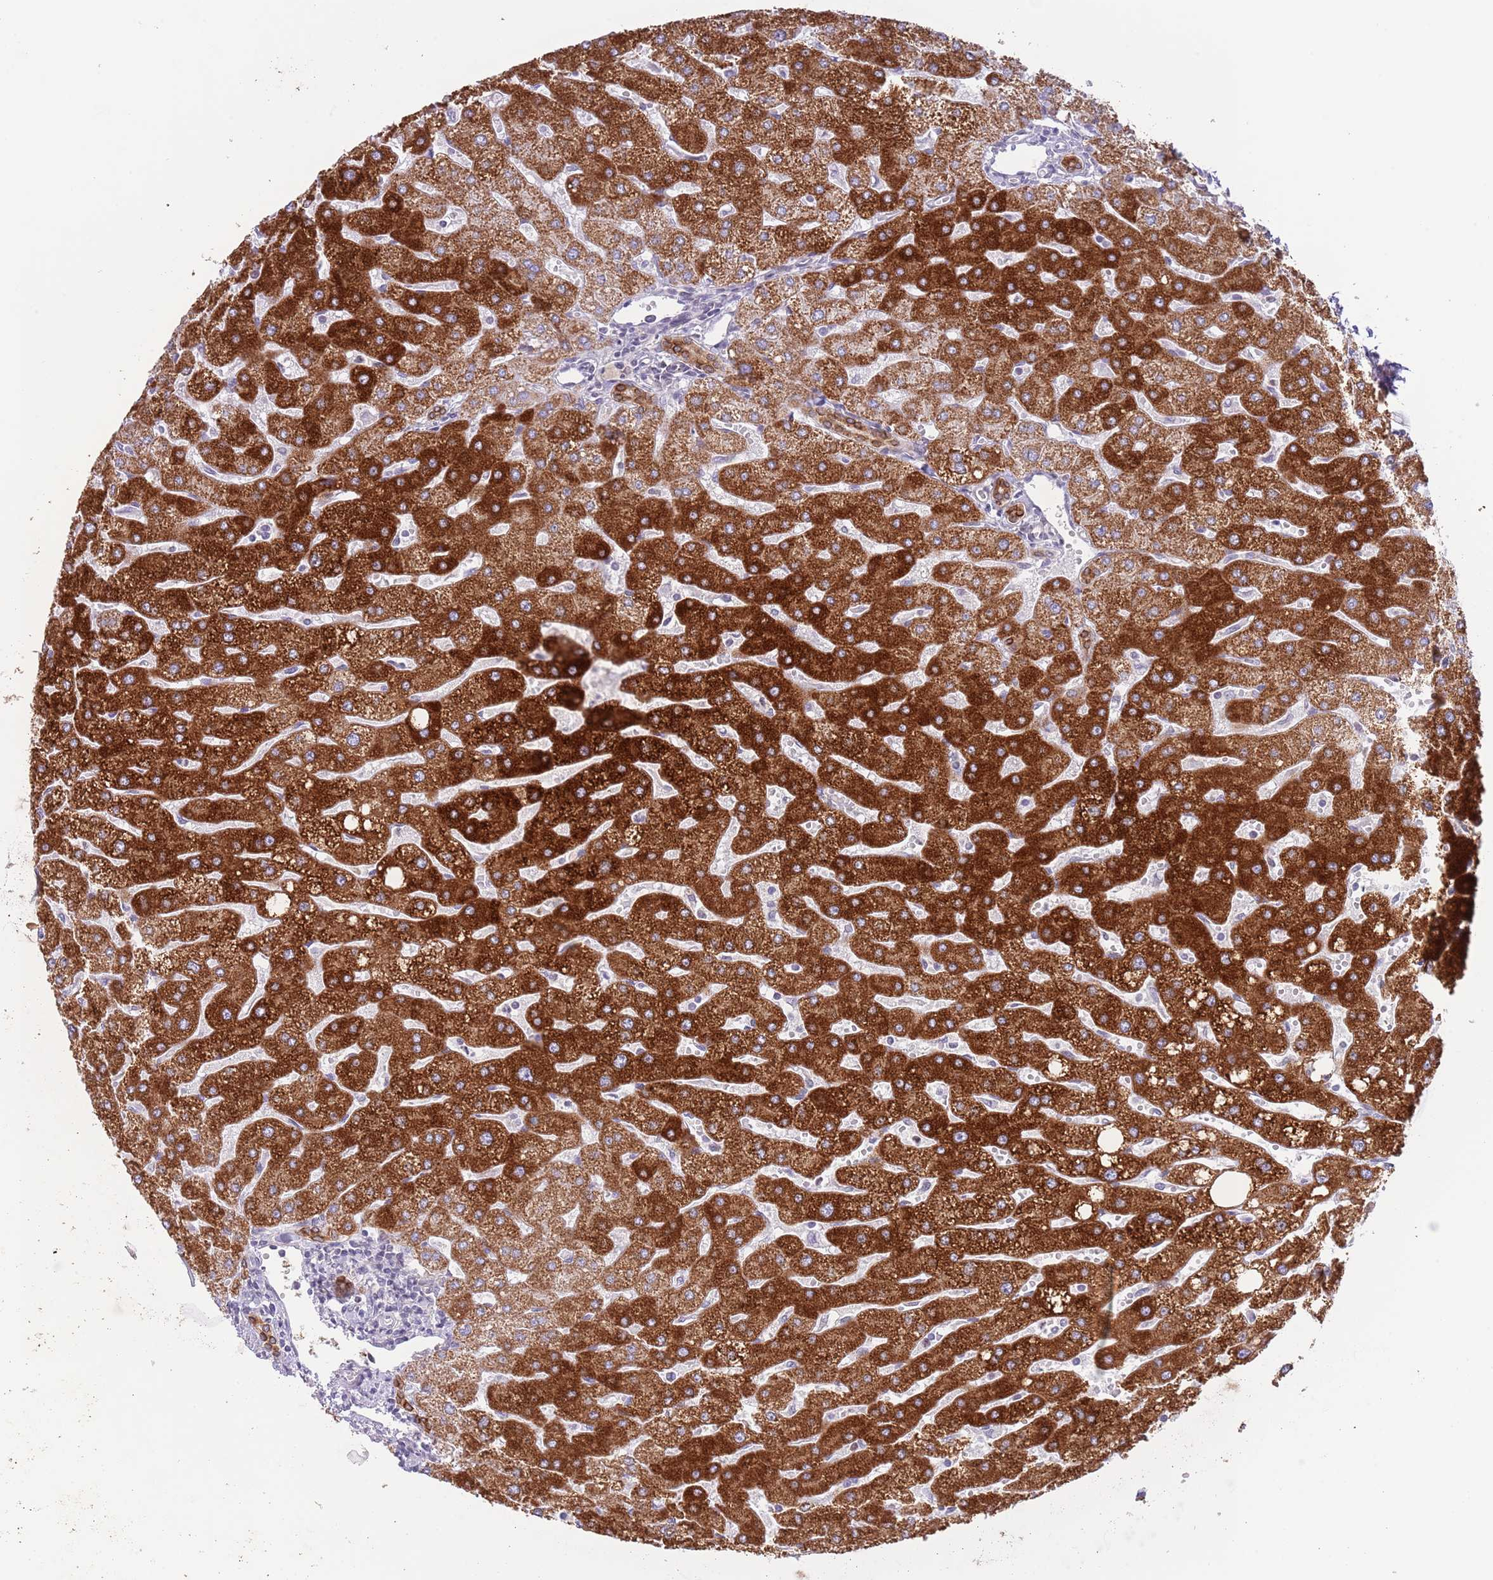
{"staining": {"intensity": "moderate", "quantity": ">75%", "location": "cytoplasmic/membranous"}, "tissue": "liver", "cell_type": "Cholangiocytes", "image_type": "normal", "snomed": [{"axis": "morphology", "description": "Normal tissue, NOS"}, {"axis": "topography", "description": "Liver"}], "caption": "DAB (3,3'-diaminobenzidine) immunohistochemical staining of normal human liver reveals moderate cytoplasmic/membranous protein staining in approximately >75% of cholangiocytes. Immunohistochemistry (ihc) stains the protein in brown and the nuclei are stained blue.", "gene": "EBPL", "patient": {"sex": "male", "age": 67}}